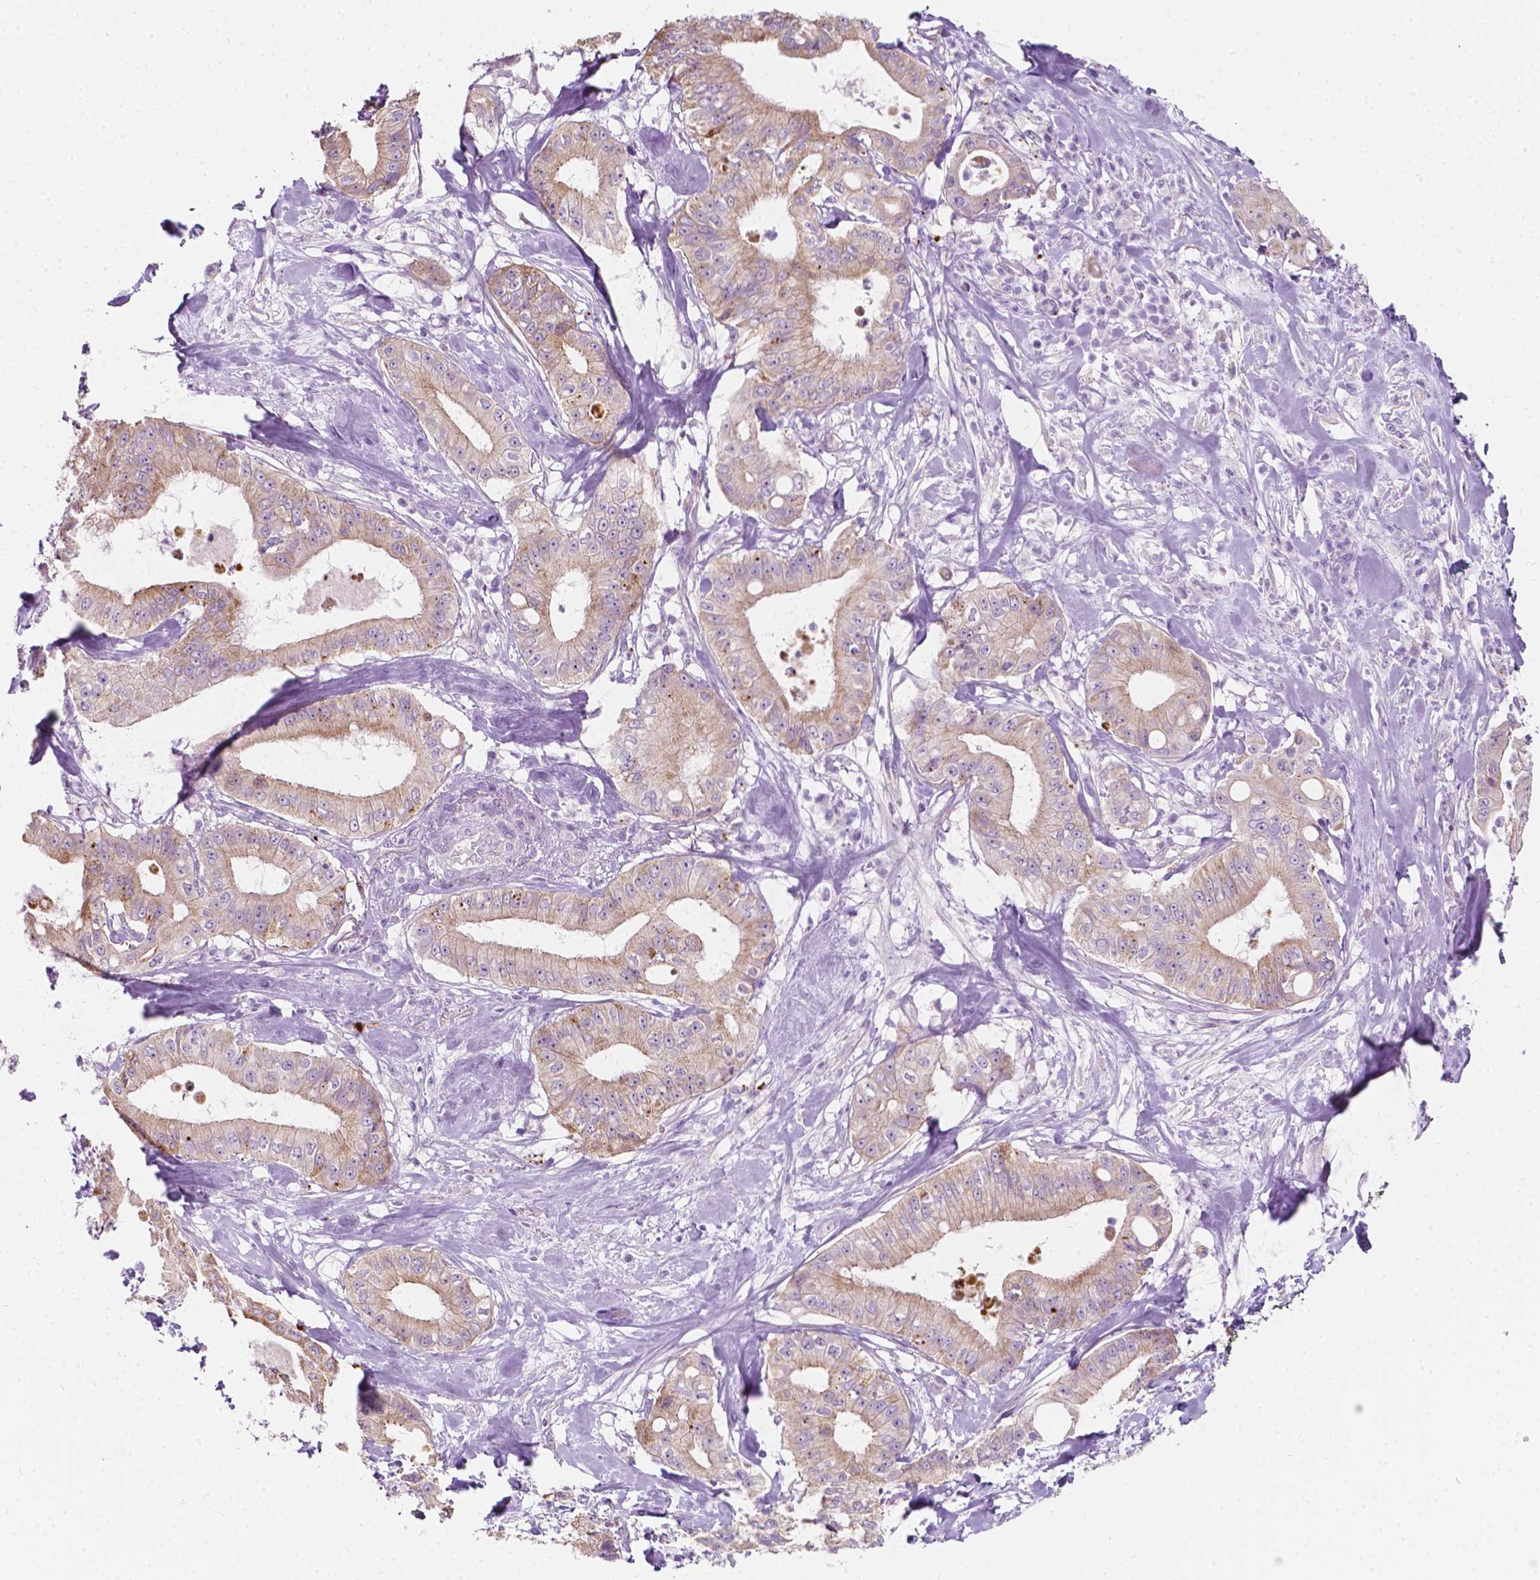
{"staining": {"intensity": "weak", "quantity": "25%-75%", "location": "cytoplasmic/membranous"}, "tissue": "pancreatic cancer", "cell_type": "Tumor cells", "image_type": "cancer", "snomed": [{"axis": "morphology", "description": "Adenocarcinoma, NOS"}, {"axis": "topography", "description": "Pancreas"}], "caption": "A brown stain shows weak cytoplasmic/membranous positivity of a protein in human pancreatic cancer tumor cells.", "gene": "NOS1AP", "patient": {"sex": "male", "age": 71}}